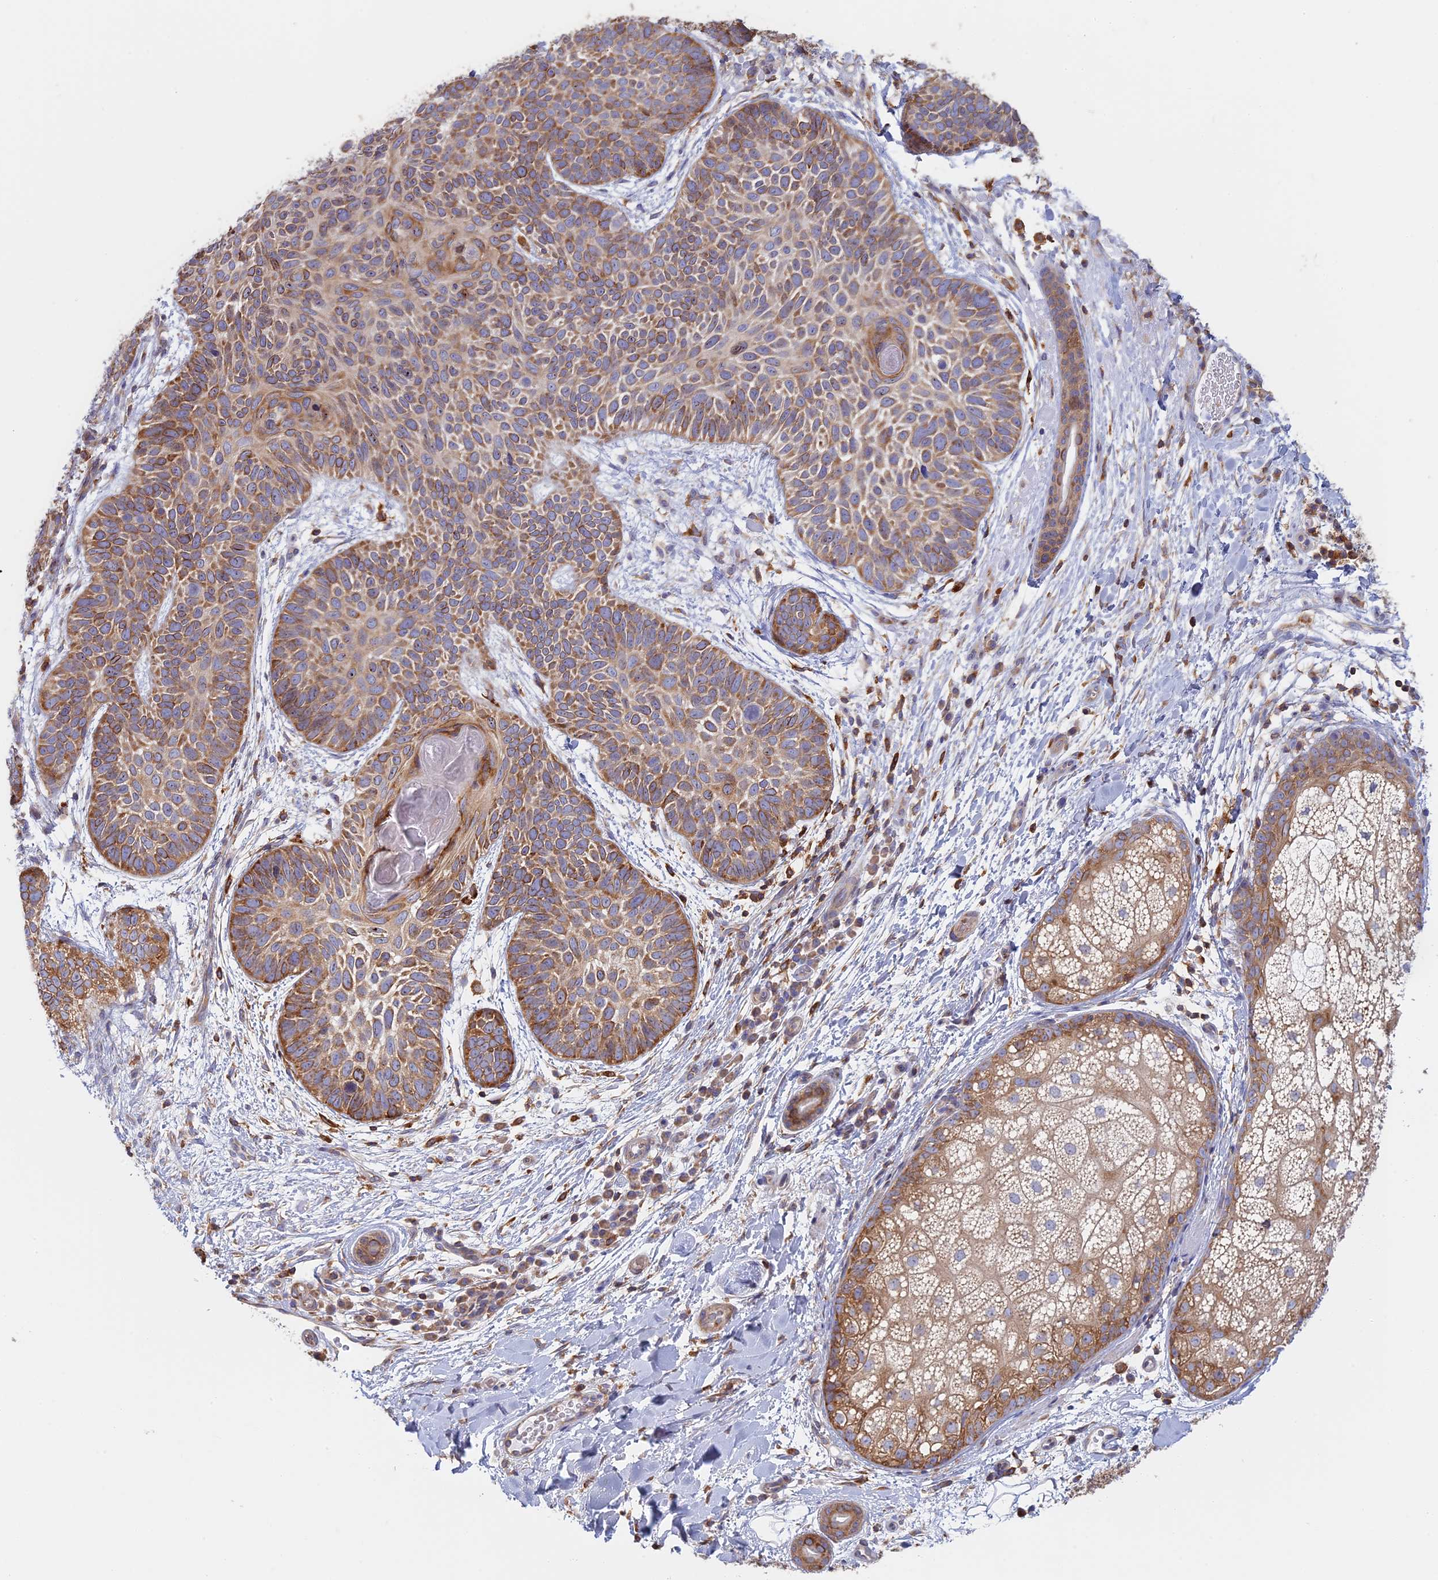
{"staining": {"intensity": "moderate", "quantity": "25%-75%", "location": "cytoplasmic/membranous"}, "tissue": "skin cancer", "cell_type": "Tumor cells", "image_type": "cancer", "snomed": [{"axis": "morphology", "description": "Basal cell carcinoma"}, {"axis": "topography", "description": "Skin"}], "caption": "Tumor cells exhibit medium levels of moderate cytoplasmic/membranous expression in about 25%-75% of cells in human basal cell carcinoma (skin). Using DAB (brown) and hematoxylin (blue) stains, captured at high magnification using brightfield microscopy.", "gene": "GMIP", "patient": {"sex": "male", "age": 85}}